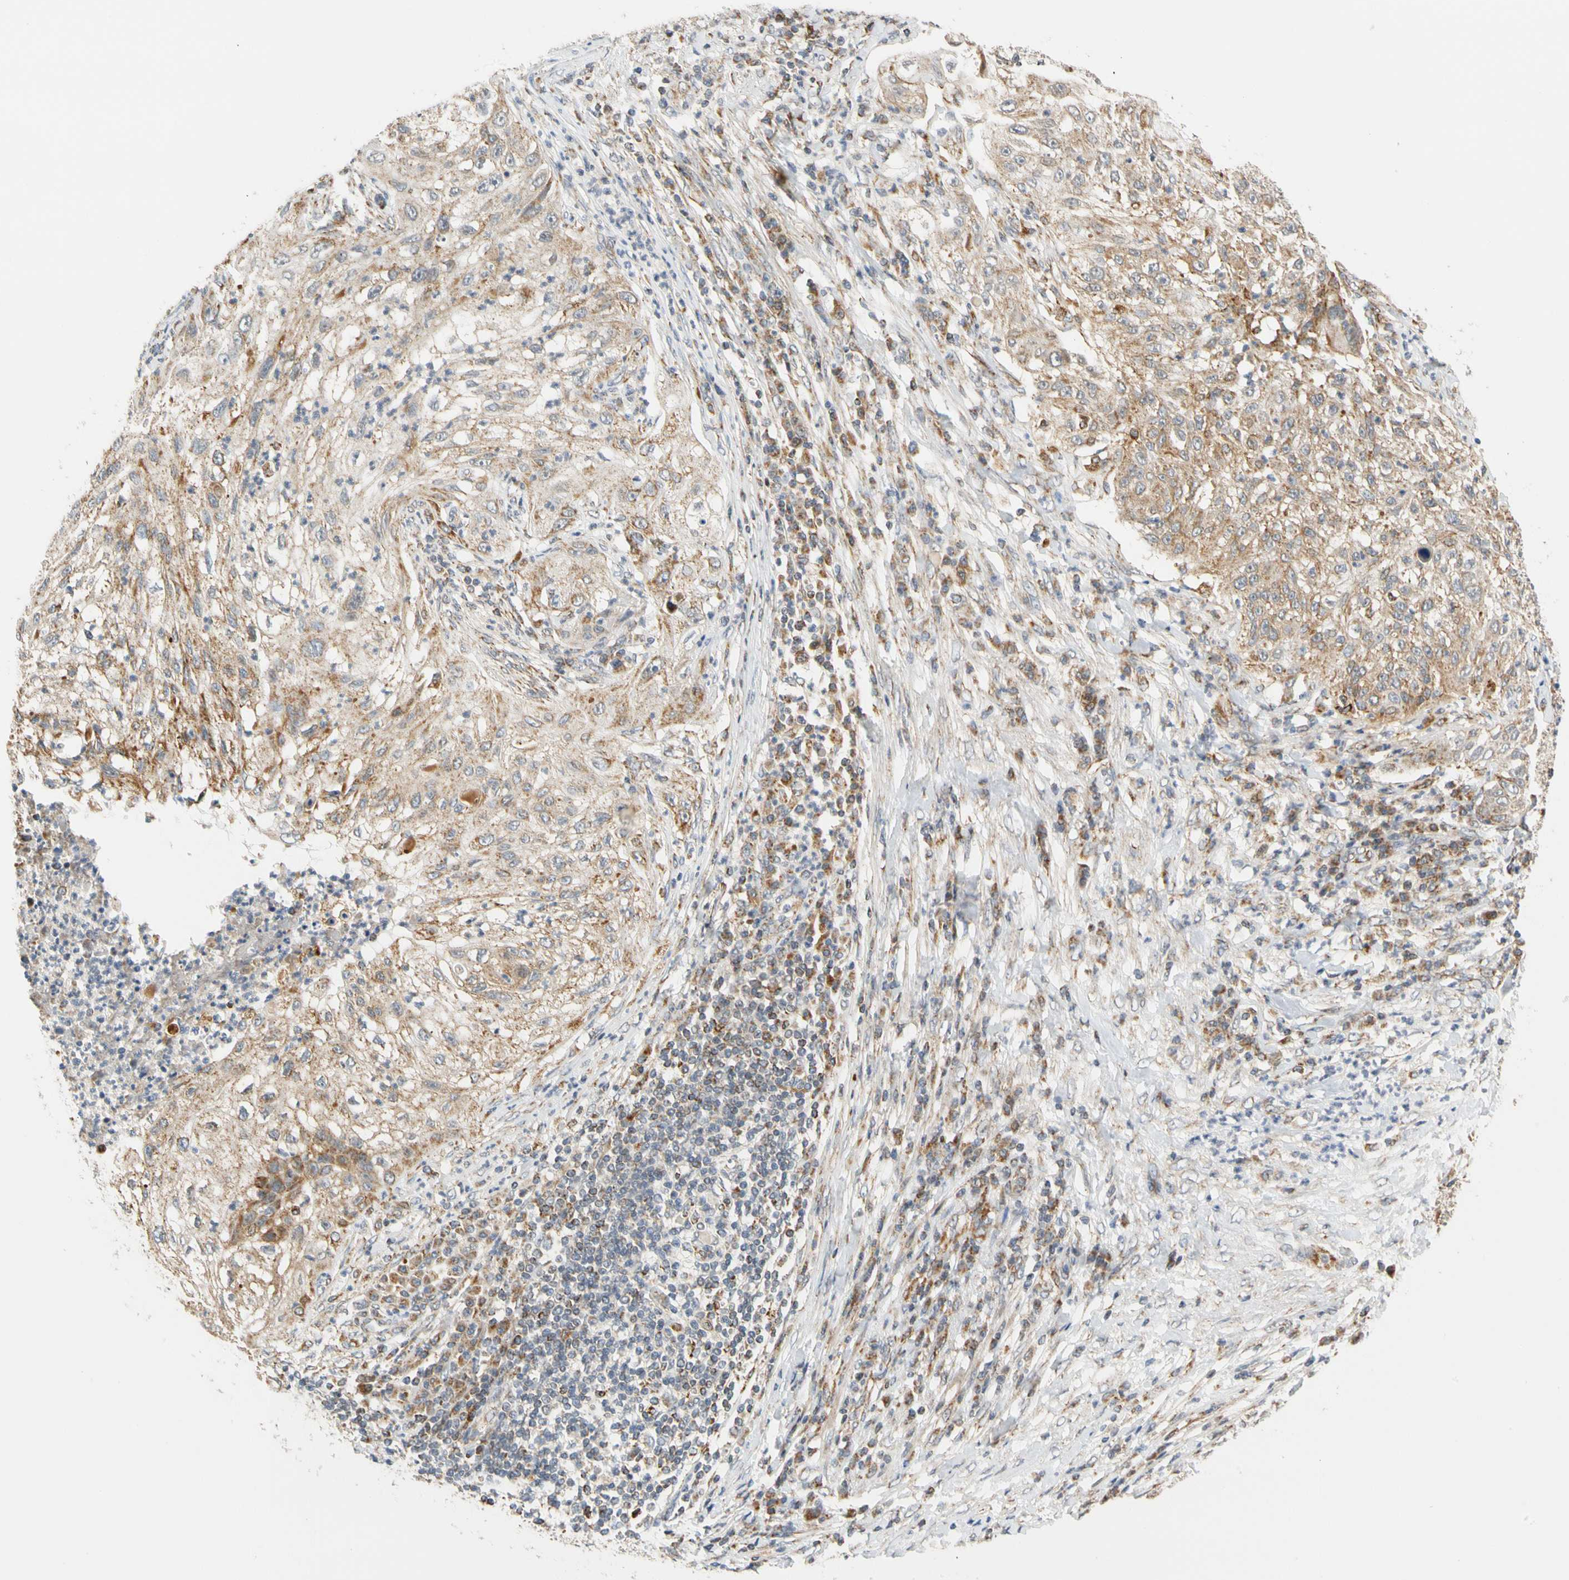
{"staining": {"intensity": "moderate", "quantity": "25%-75%", "location": "cytoplasmic/membranous"}, "tissue": "lung cancer", "cell_type": "Tumor cells", "image_type": "cancer", "snomed": [{"axis": "morphology", "description": "Inflammation, NOS"}, {"axis": "morphology", "description": "Squamous cell carcinoma, NOS"}, {"axis": "topography", "description": "Lymph node"}, {"axis": "topography", "description": "Soft tissue"}, {"axis": "topography", "description": "Lung"}], "caption": "A medium amount of moderate cytoplasmic/membranous expression is appreciated in about 25%-75% of tumor cells in squamous cell carcinoma (lung) tissue.", "gene": "SFXN3", "patient": {"sex": "male", "age": 66}}